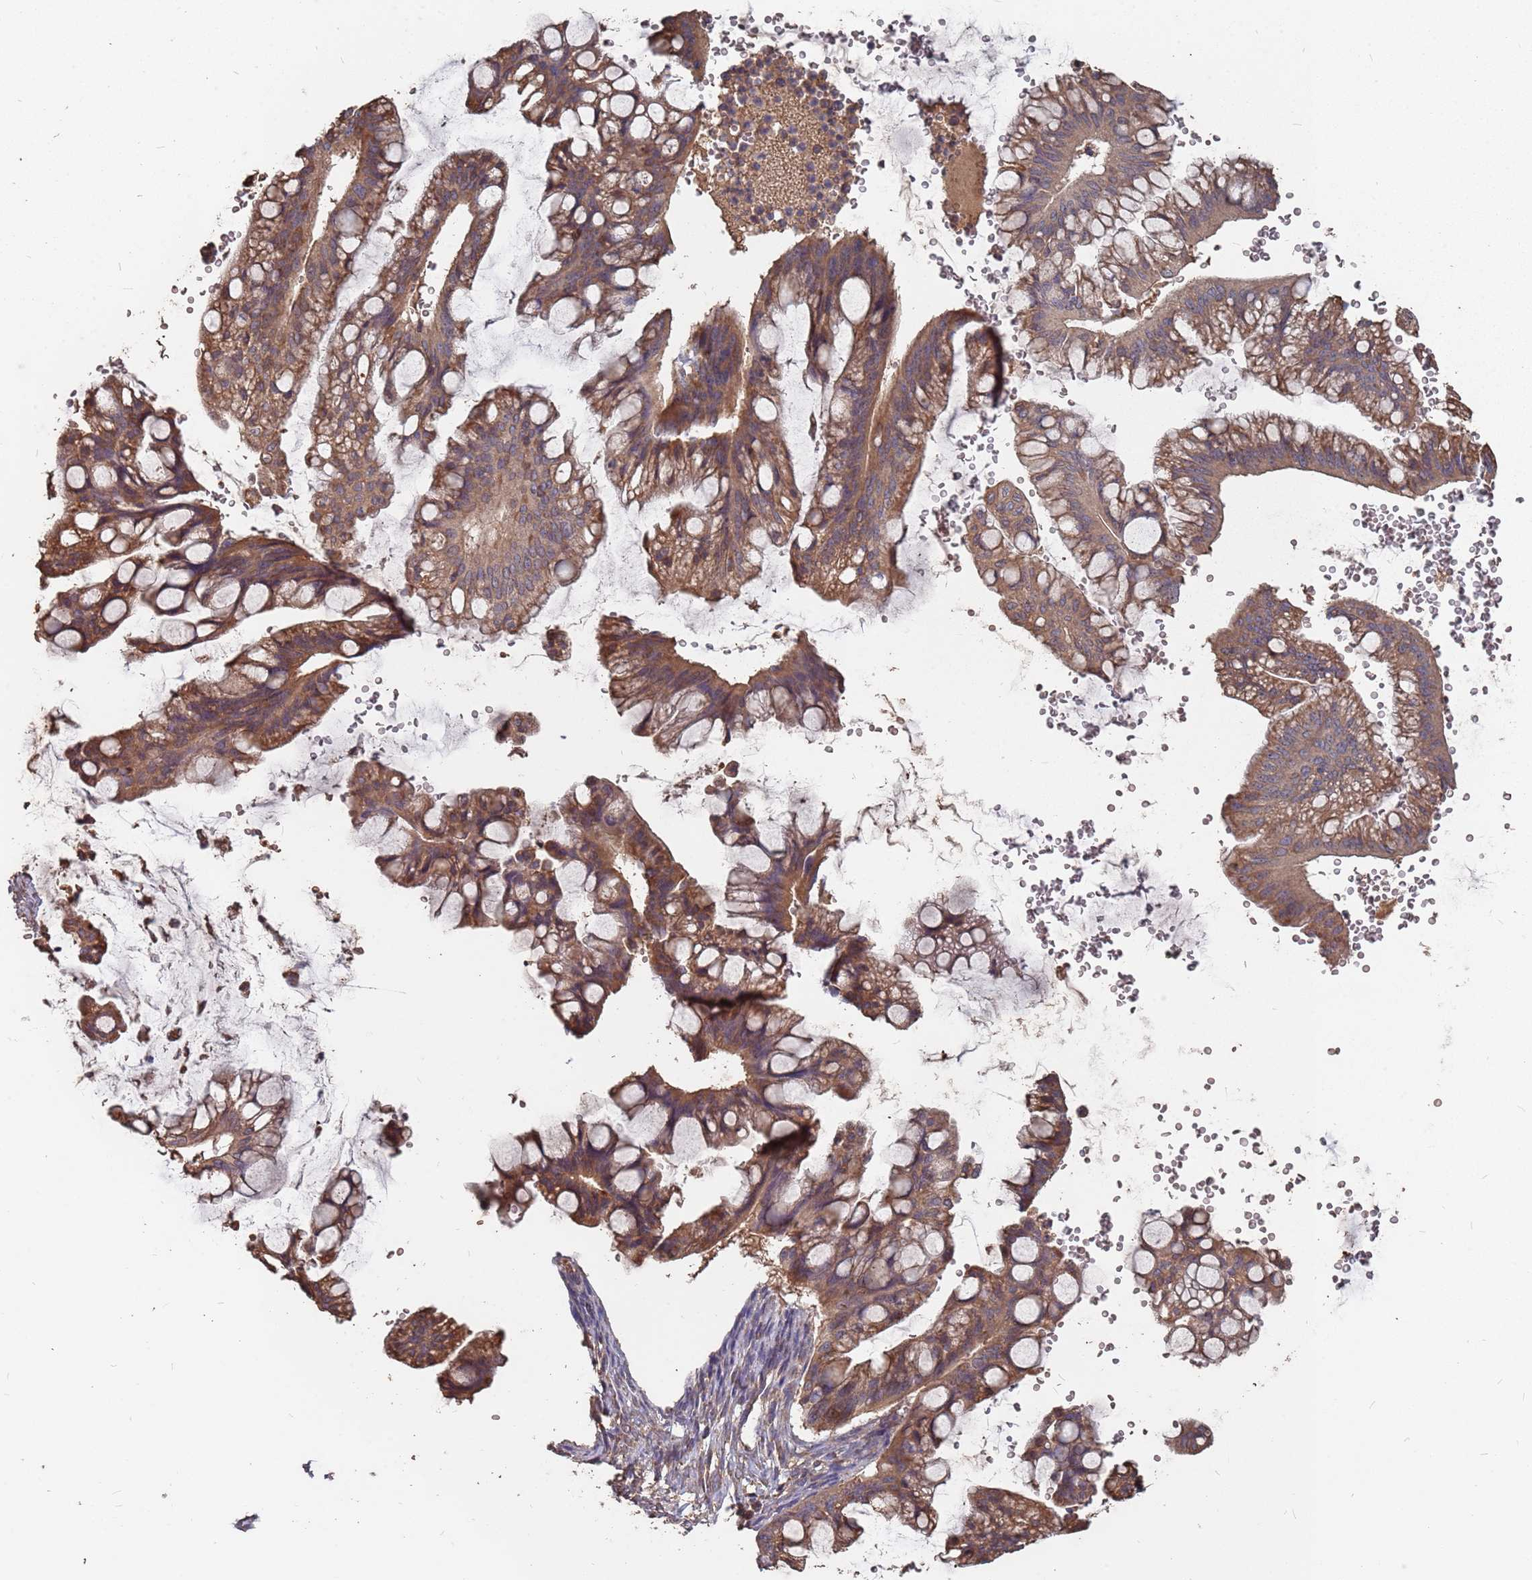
{"staining": {"intensity": "moderate", "quantity": ">75%", "location": "cytoplasmic/membranous"}, "tissue": "ovarian cancer", "cell_type": "Tumor cells", "image_type": "cancer", "snomed": [{"axis": "morphology", "description": "Cystadenocarcinoma, mucinous, NOS"}, {"axis": "topography", "description": "Ovary"}], "caption": "This photomicrograph displays ovarian mucinous cystadenocarcinoma stained with immunohistochemistry to label a protein in brown. The cytoplasmic/membranous of tumor cells show moderate positivity for the protein. Nuclei are counter-stained blue.", "gene": "ATG5", "patient": {"sex": "female", "age": 73}}